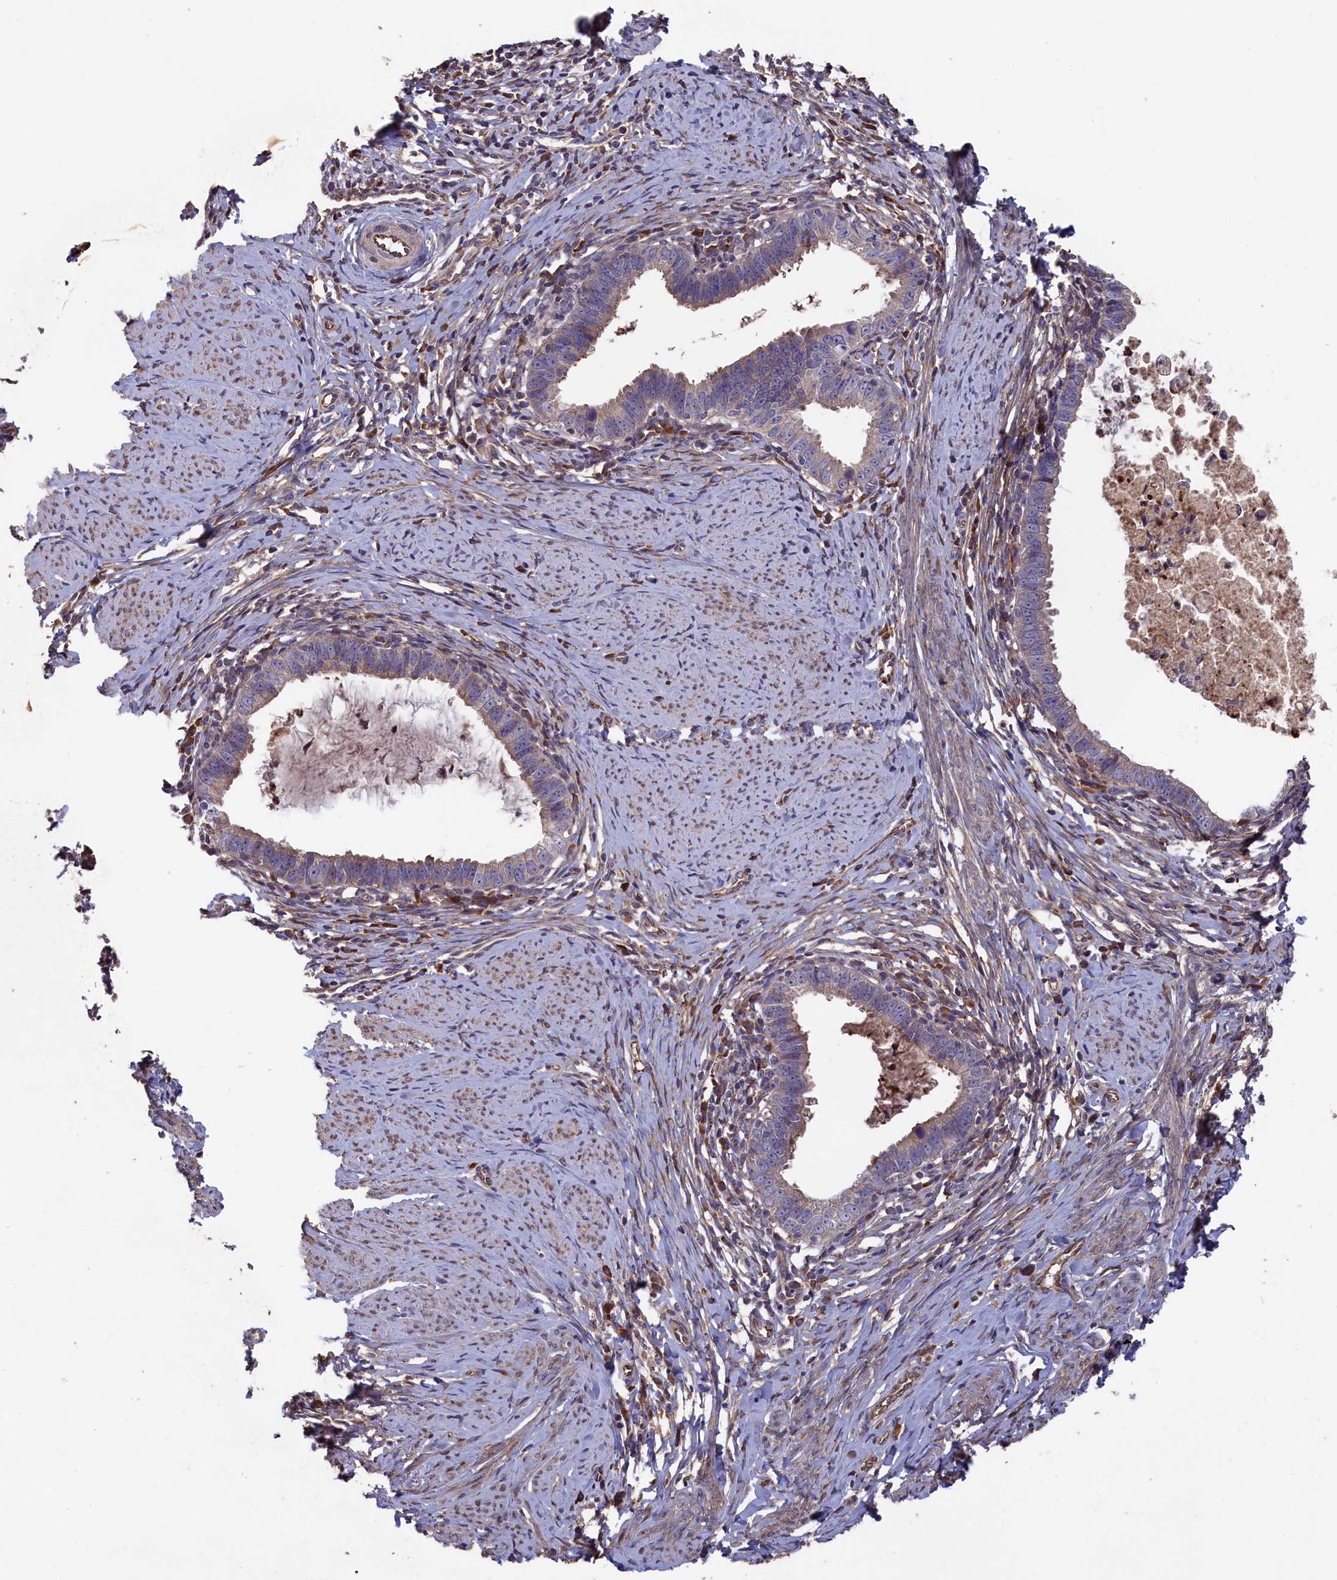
{"staining": {"intensity": "weak", "quantity": "<25%", "location": "cytoplasmic/membranous"}, "tissue": "cervical cancer", "cell_type": "Tumor cells", "image_type": "cancer", "snomed": [{"axis": "morphology", "description": "Adenocarcinoma, NOS"}, {"axis": "topography", "description": "Cervix"}], "caption": "DAB (3,3'-diaminobenzidine) immunohistochemical staining of cervical cancer (adenocarcinoma) shows no significant staining in tumor cells.", "gene": "GREB1L", "patient": {"sex": "female", "age": 36}}